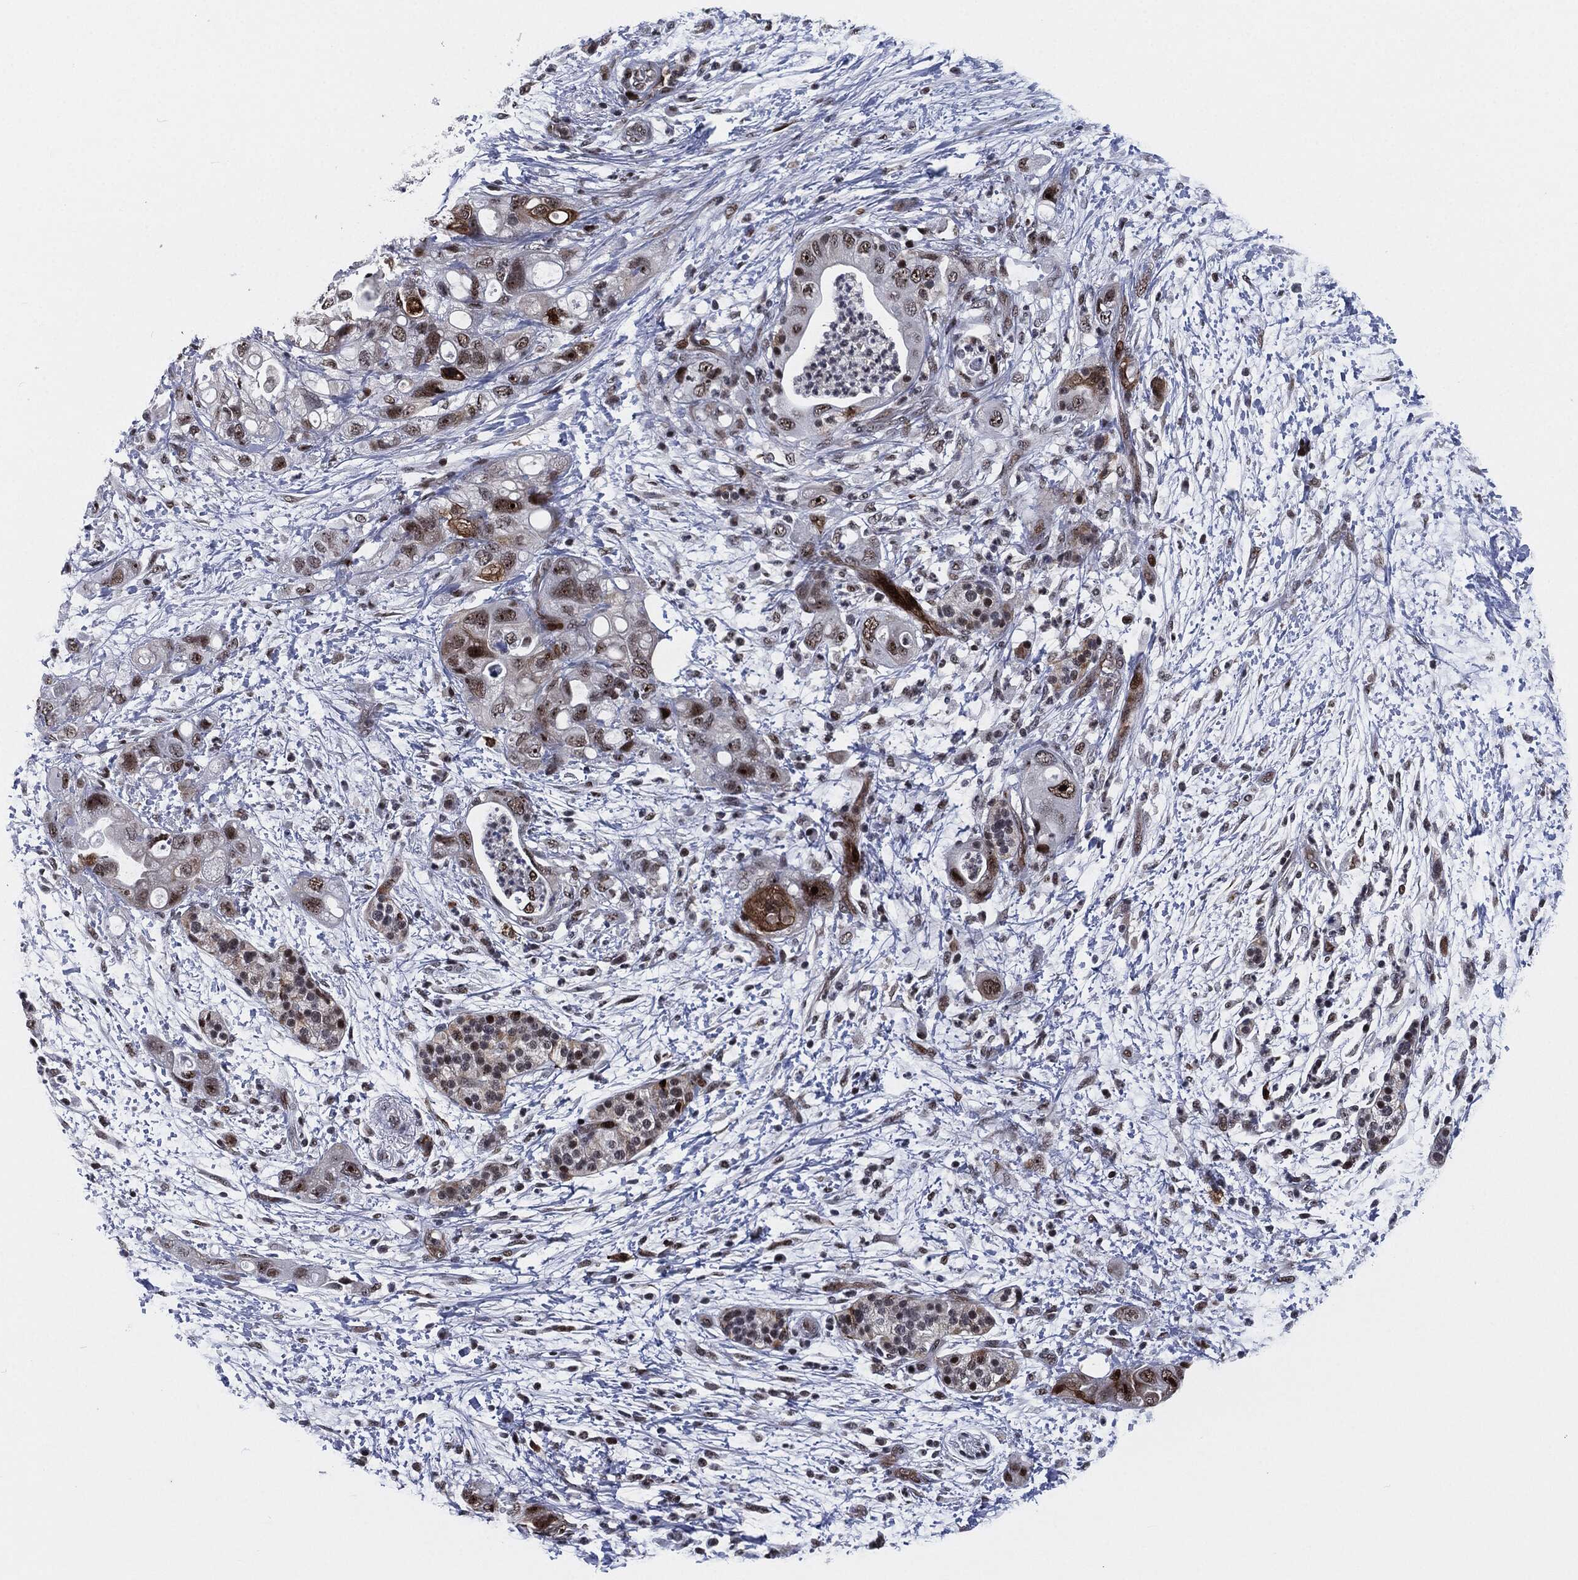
{"staining": {"intensity": "strong", "quantity": "<25%", "location": "nuclear"}, "tissue": "pancreatic cancer", "cell_type": "Tumor cells", "image_type": "cancer", "snomed": [{"axis": "morphology", "description": "Adenocarcinoma, NOS"}, {"axis": "topography", "description": "Pancreas"}], "caption": "DAB immunohistochemical staining of pancreatic adenocarcinoma shows strong nuclear protein staining in about <25% of tumor cells.", "gene": "AKT2", "patient": {"sex": "female", "age": 72}}